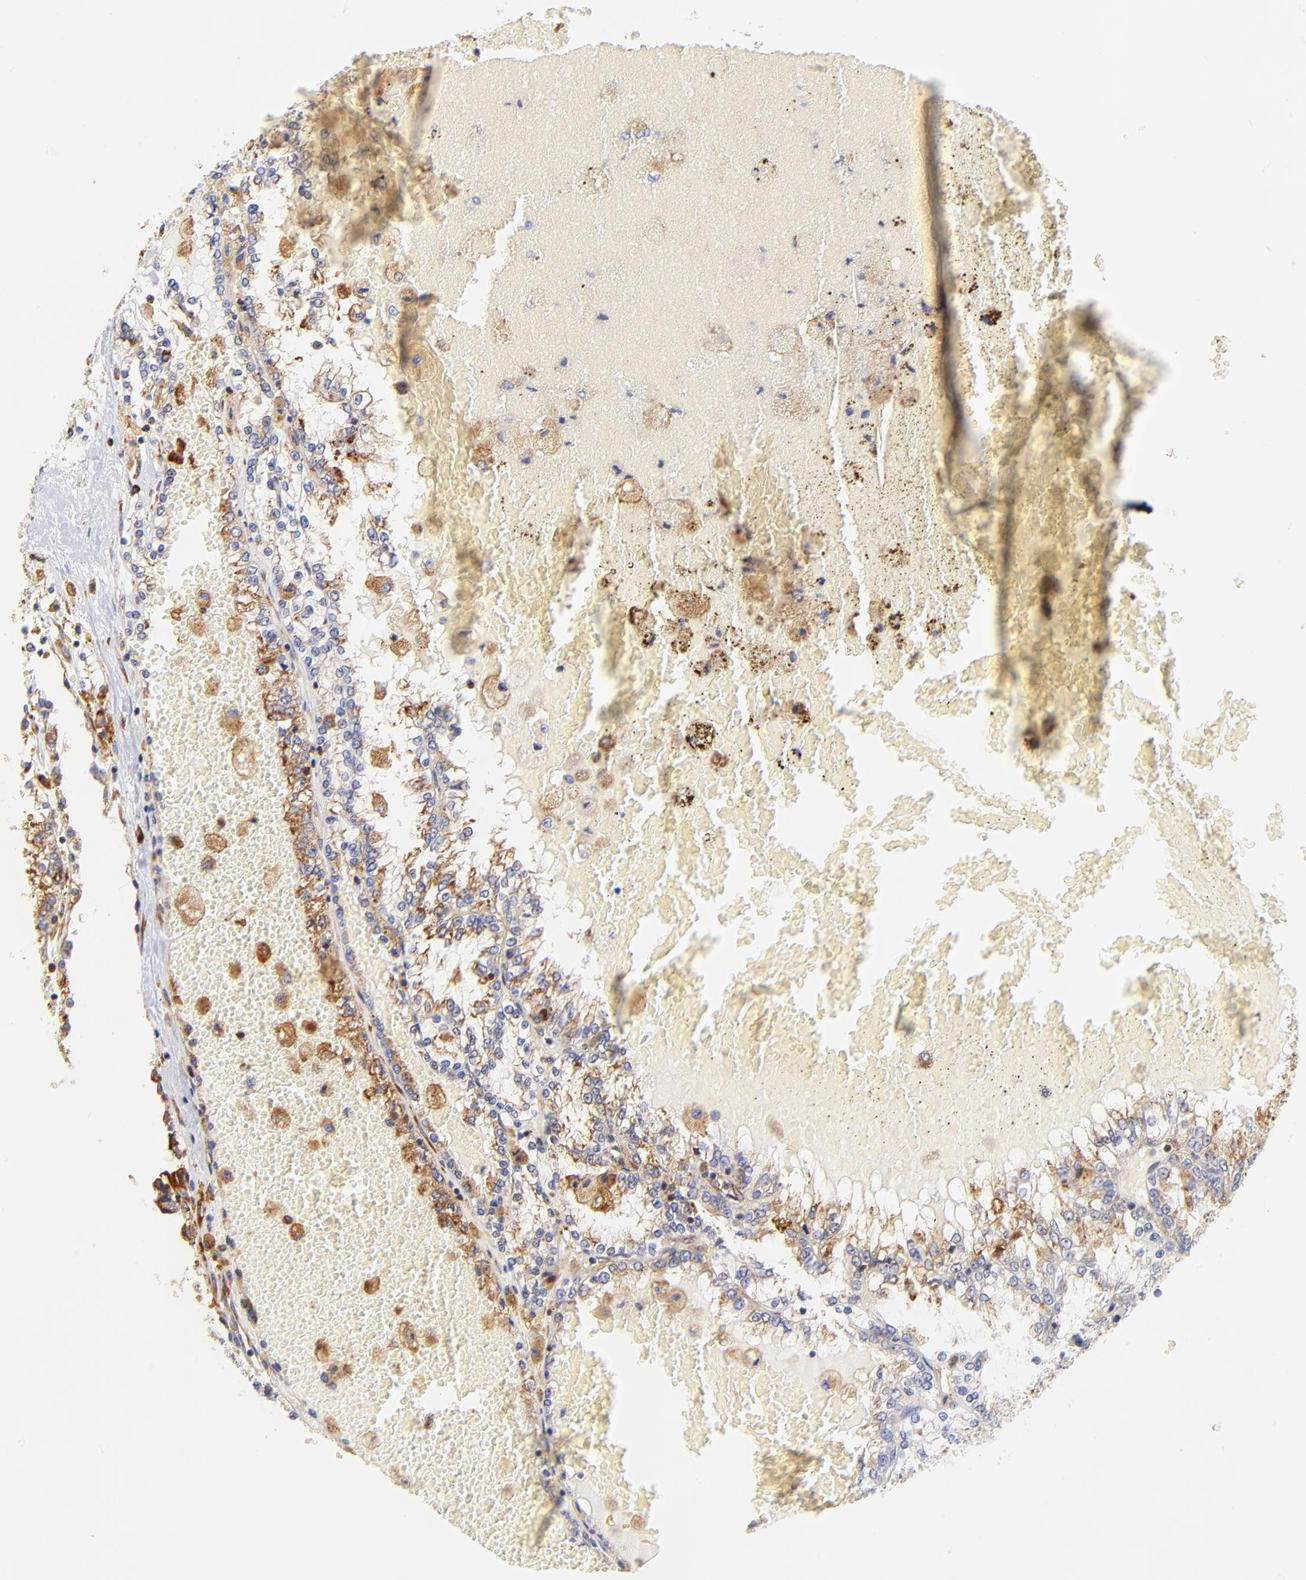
{"staining": {"intensity": "moderate", "quantity": "25%-75%", "location": "cytoplasmic/membranous"}, "tissue": "renal cancer", "cell_type": "Tumor cells", "image_type": "cancer", "snomed": [{"axis": "morphology", "description": "Adenocarcinoma, NOS"}, {"axis": "topography", "description": "Kidney"}], "caption": "The image displays immunohistochemical staining of adenocarcinoma (renal). There is moderate cytoplasmic/membranous expression is identified in approximately 25%-75% of tumor cells. The staining was performed using DAB (3,3'-diaminobenzidine) to visualize the protein expression in brown, while the nuclei were stained in blue with hematoxylin (Magnification: 20x).", "gene": "RPL27", "patient": {"sex": "female", "age": 56}}